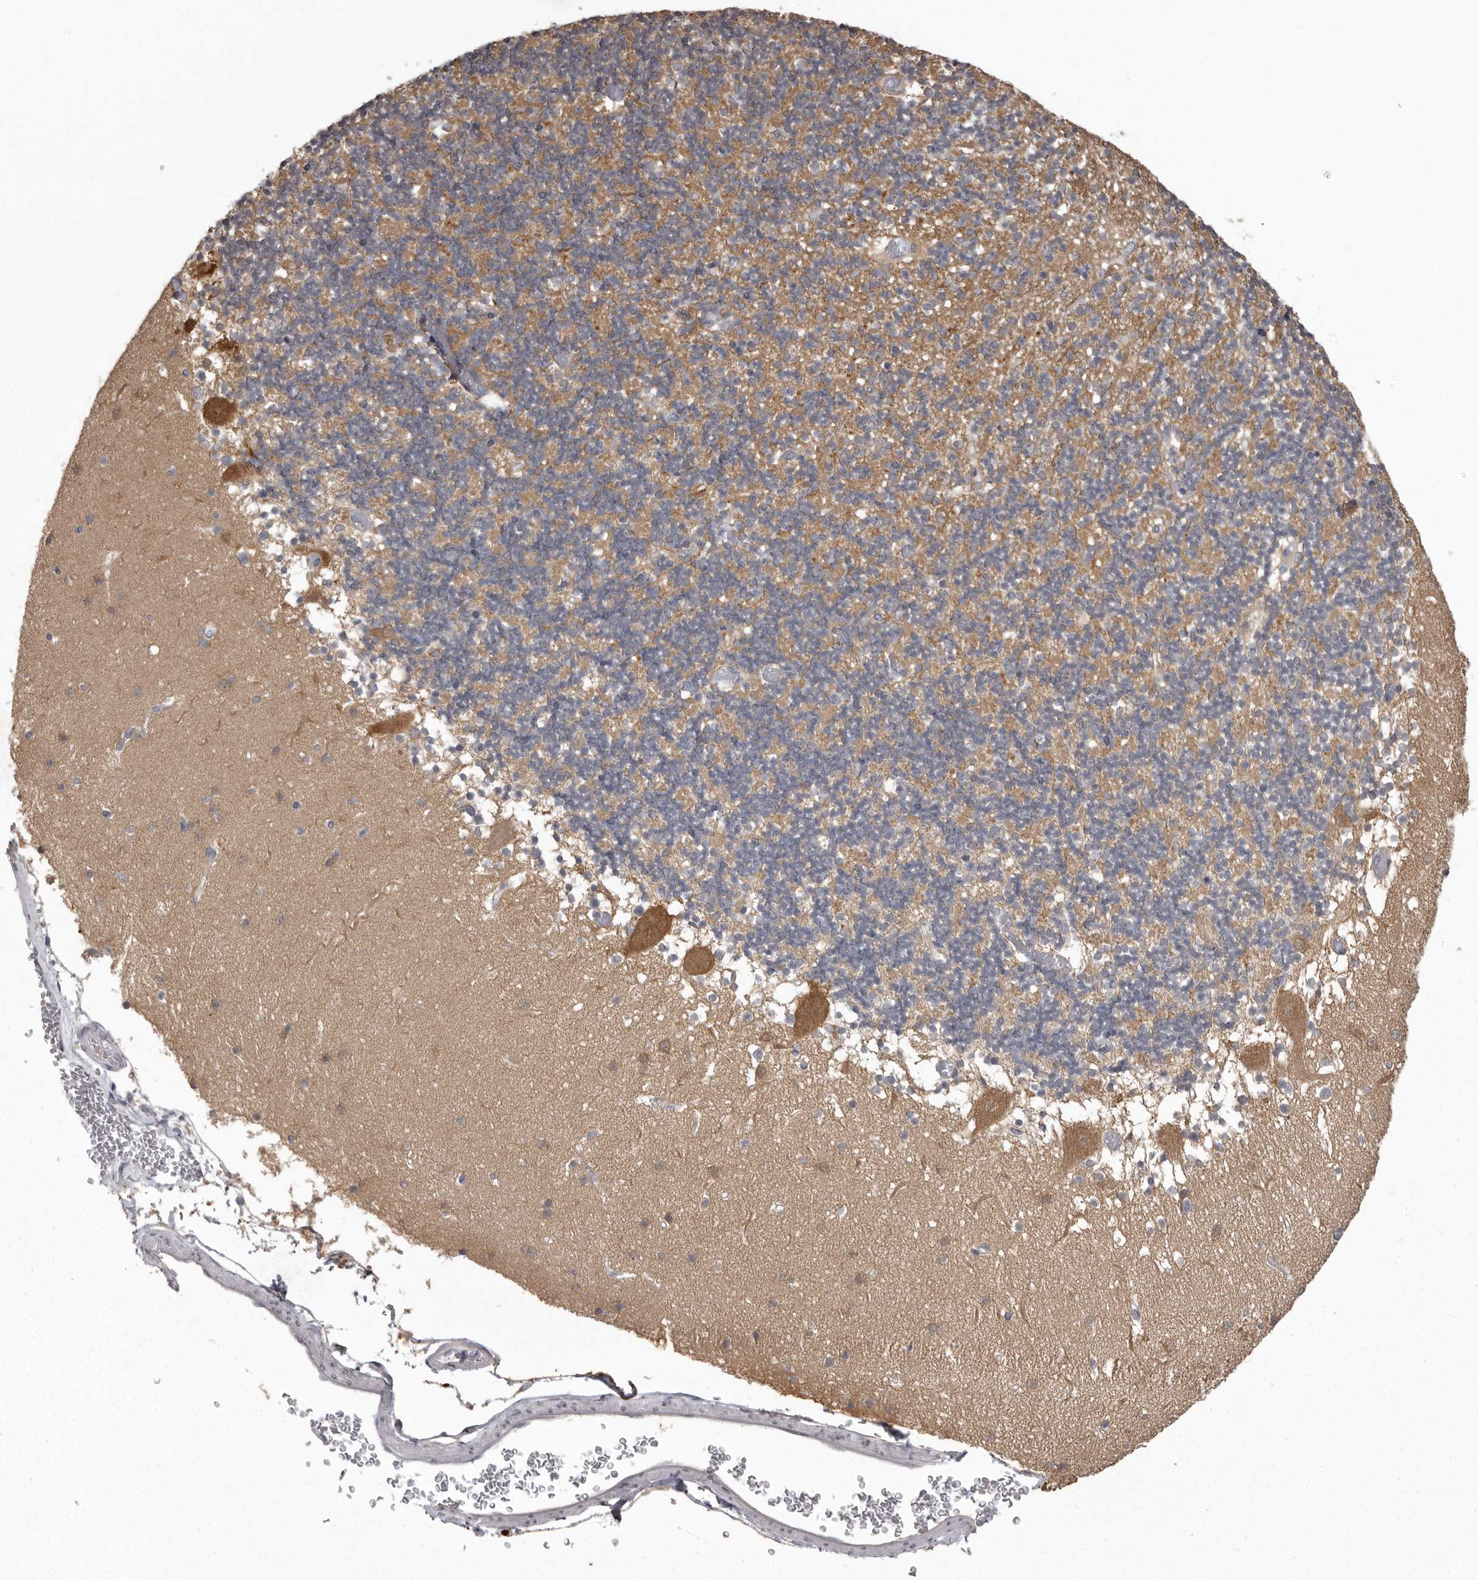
{"staining": {"intensity": "negative", "quantity": "none", "location": "none"}, "tissue": "cerebellum", "cell_type": "Cells in granular layer", "image_type": "normal", "snomed": [{"axis": "morphology", "description": "Normal tissue, NOS"}, {"axis": "topography", "description": "Cerebellum"}], "caption": "IHC photomicrograph of unremarkable cerebellum: human cerebellum stained with DAB displays no significant protein staining in cells in granular layer. Brightfield microscopy of IHC stained with DAB (brown) and hematoxylin (blue), captured at high magnification.", "gene": "MDH1", "patient": {"sex": "female", "age": 28}}